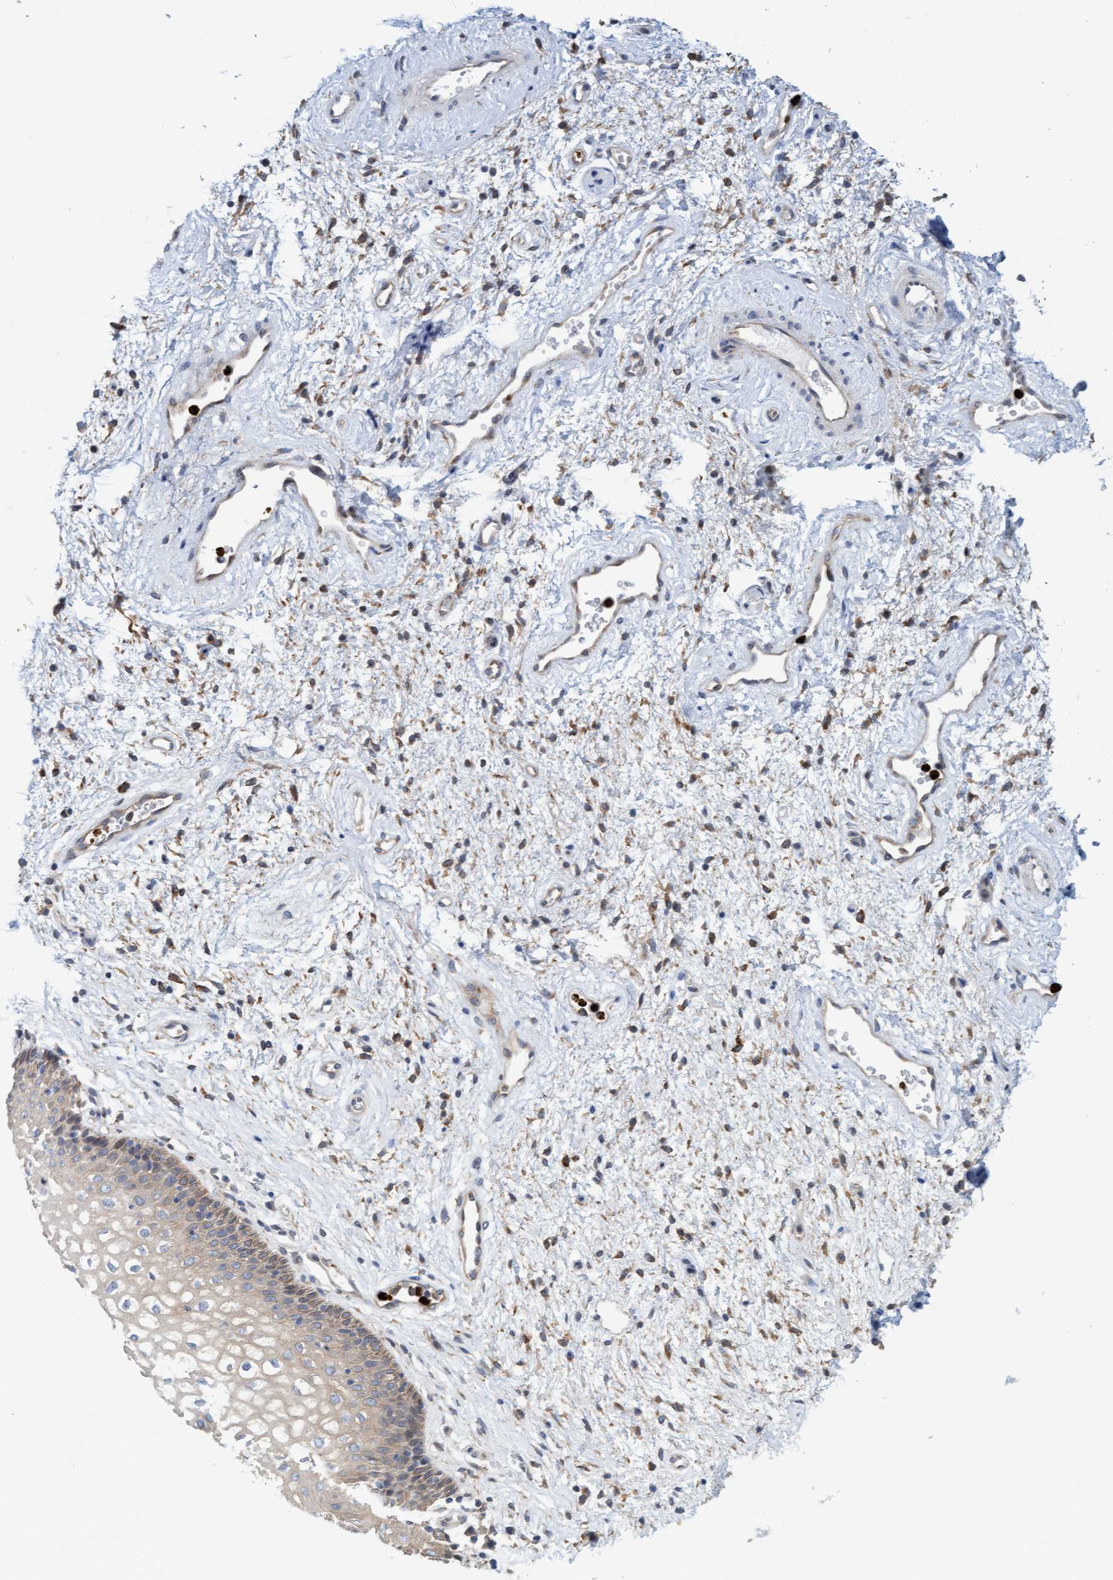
{"staining": {"intensity": "weak", "quantity": ">75%", "location": "cytoplasmic/membranous"}, "tissue": "vagina", "cell_type": "Squamous epithelial cells", "image_type": "normal", "snomed": [{"axis": "morphology", "description": "Normal tissue, NOS"}, {"axis": "topography", "description": "Vagina"}], "caption": "Squamous epithelial cells reveal low levels of weak cytoplasmic/membranous expression in approximately >75% of cells in normal vagina.", "gene": "MMP8", "patient": {"sex": "female", "age": 34}}